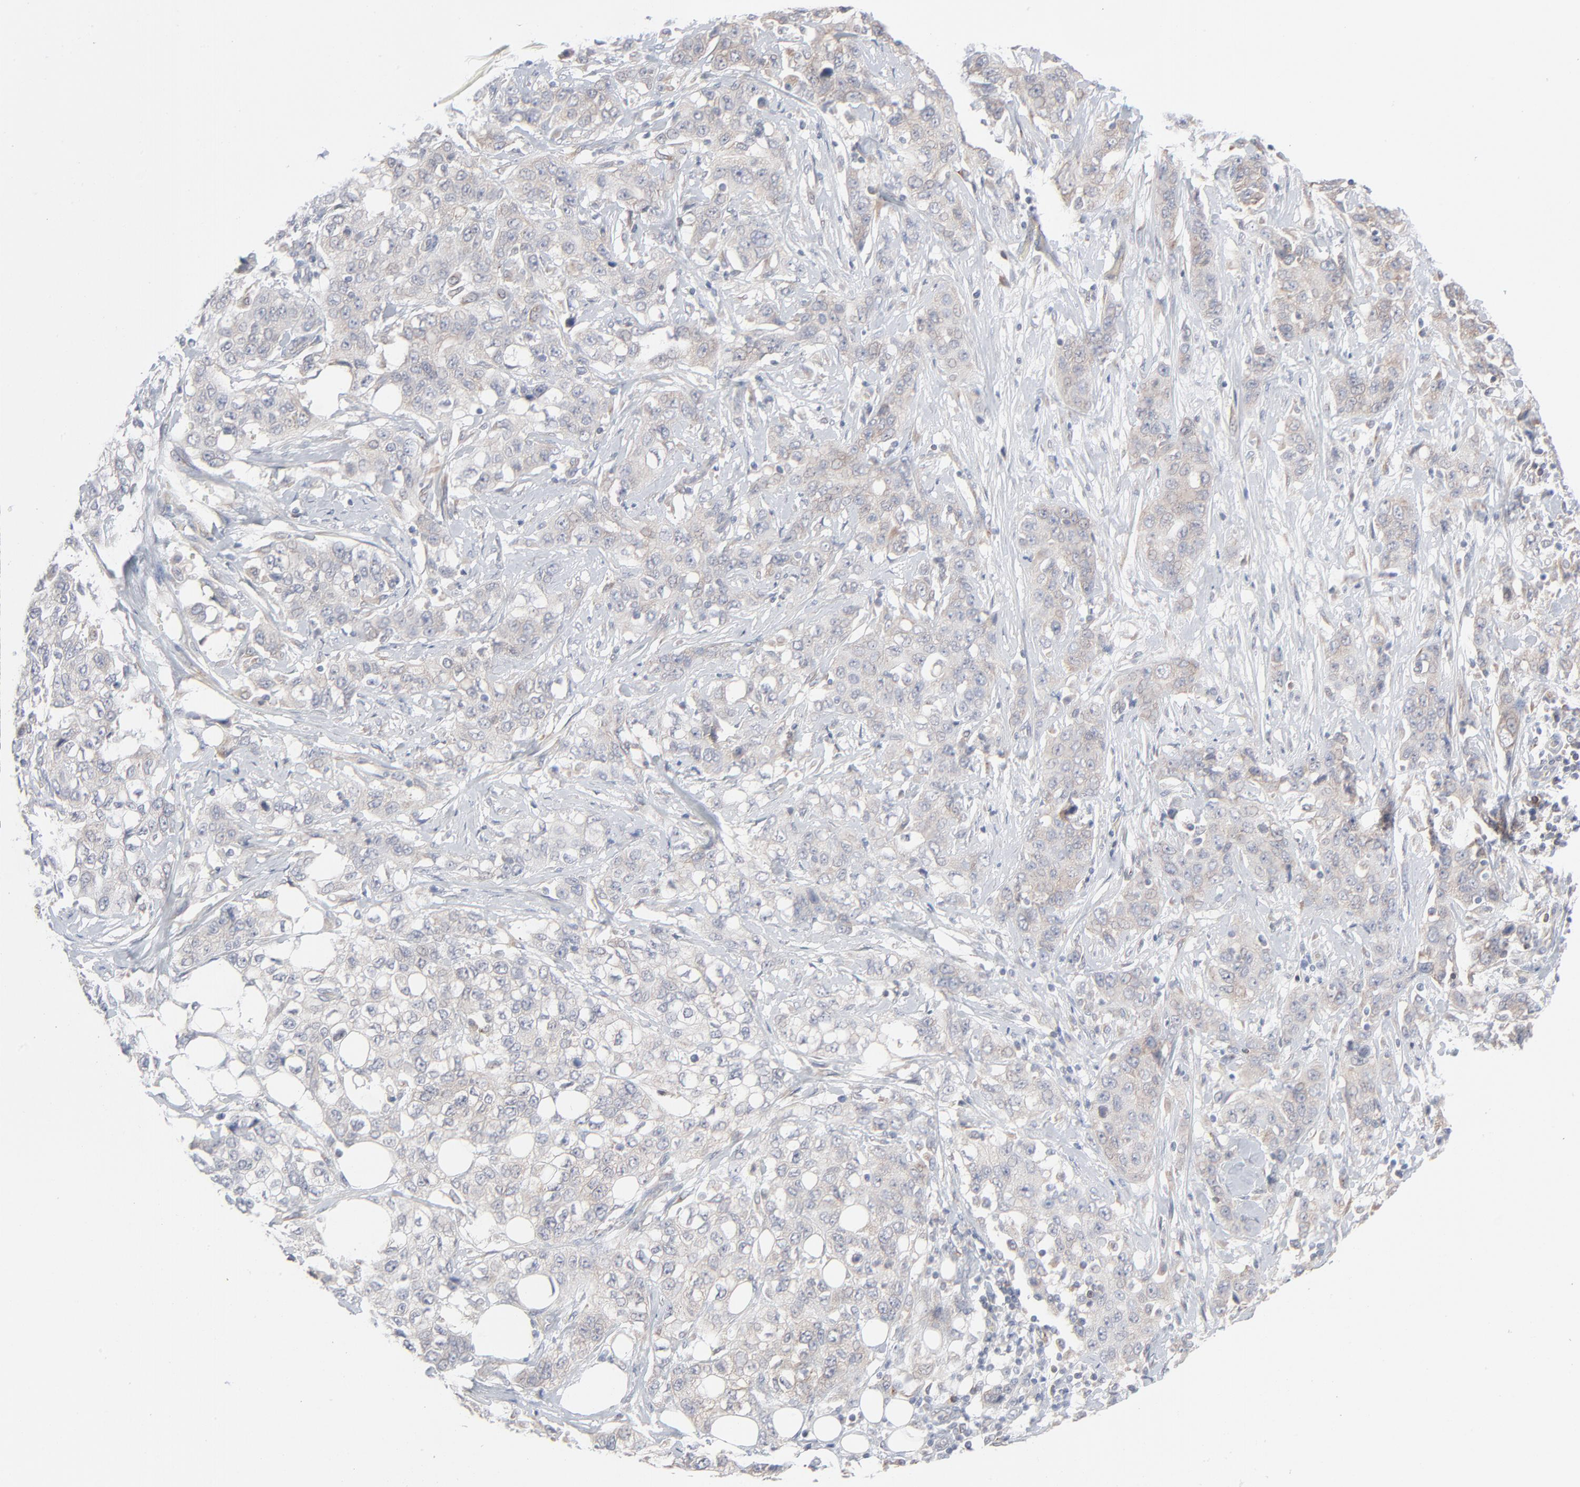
{"staining": {"intensity": "weak", "quantity": "<25%", "location": "cytoplasmic/membranous"}, "tissue": "stomach cancer", "cell_type": "Tumor cells", "image_type": "cancer", "snomed": [{"axis": "morphology", "description": "Adenocarcinoma, NOS"}, {"axis": "topography", "description": "Stomach"}], "caption": "Immunohistochemical staining of human stomach cancer (adenocarcinoma) reveals no significant positivity in tumor cells.", "gene": "KDSR", "patient": {"sex": "male", "age": 48}}